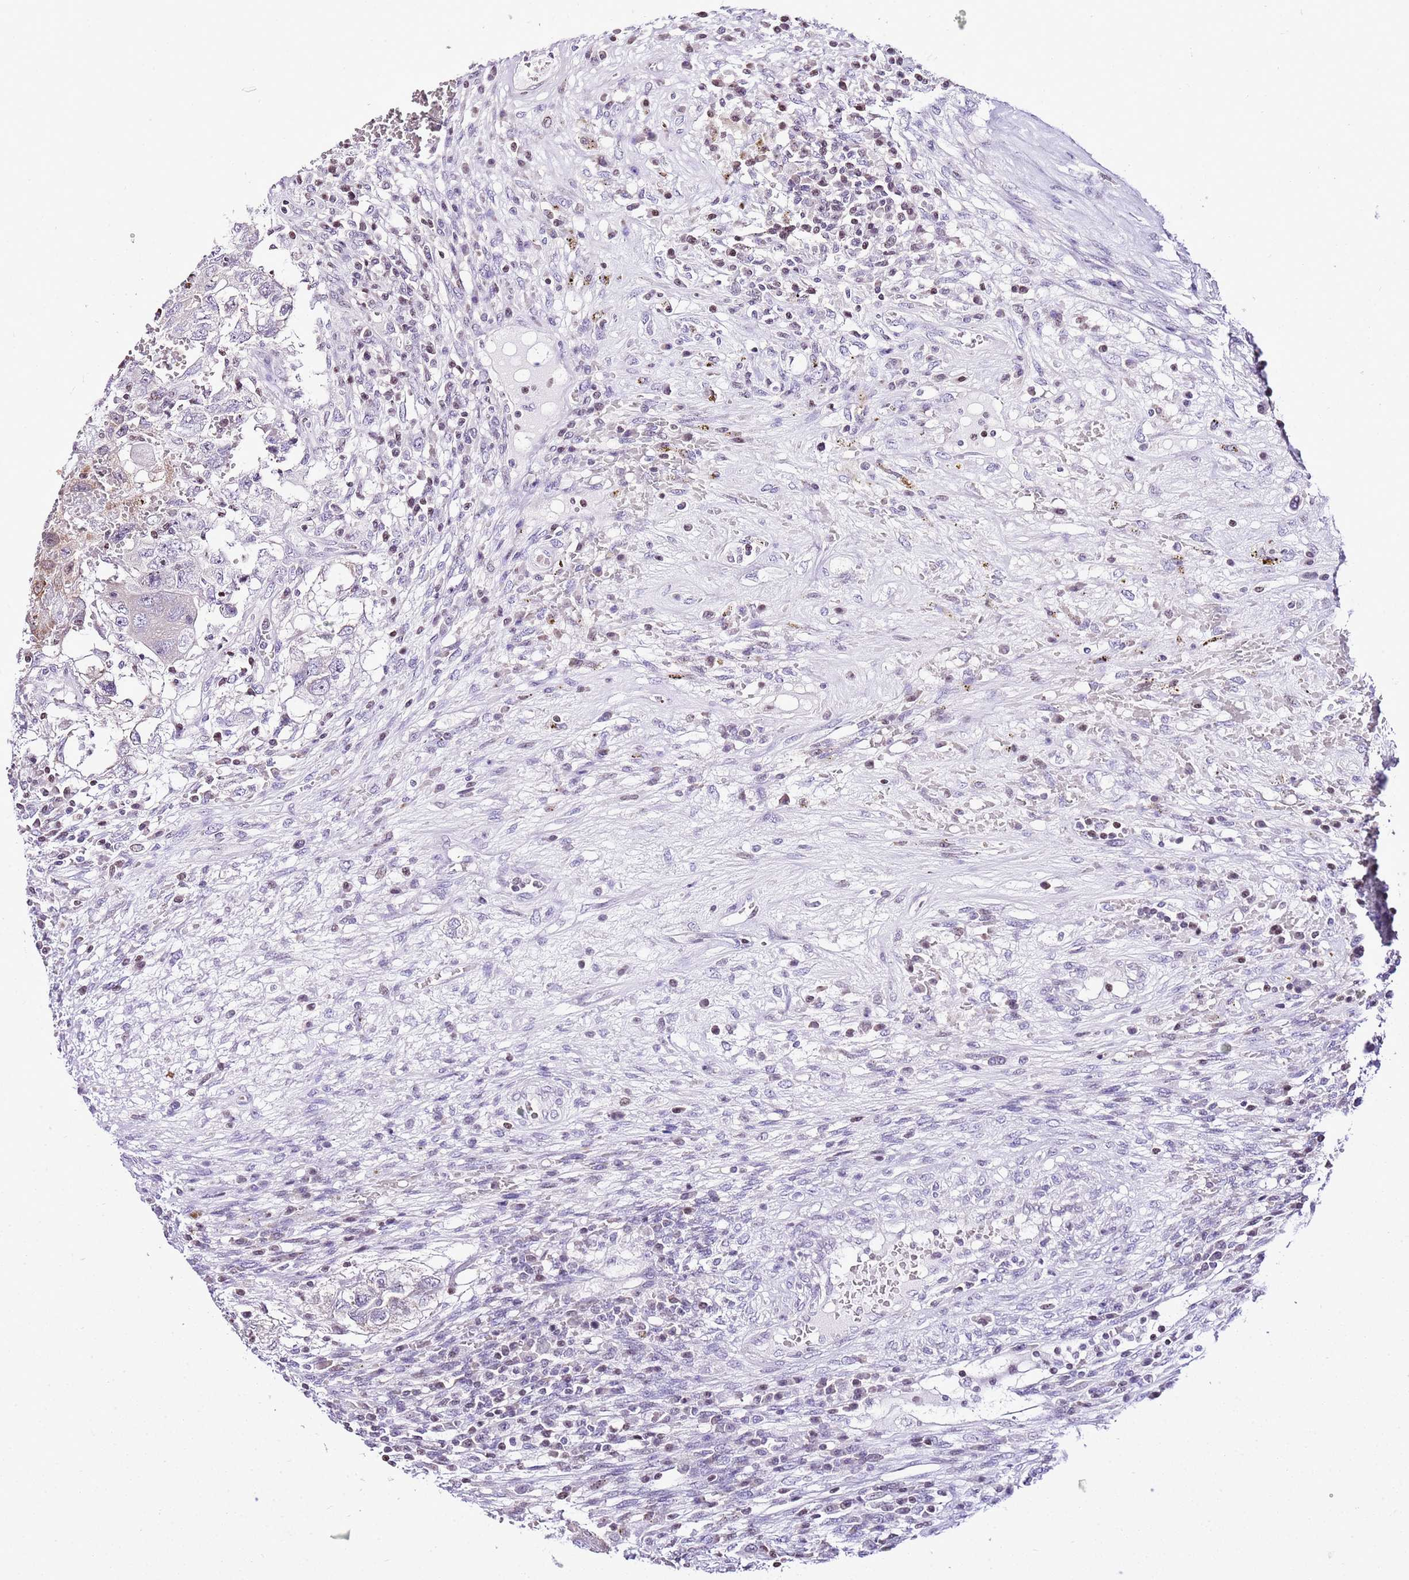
{"staining": {"intensity": "negative", "quantity": "none", "location": "none"}, "tissue": "testis cancer", "cell_type": "Tumor cells", "image_type": "cancer", "snomed": [{"axis": "morphology", "description": "Carcinoma, Embryonal, NOS"}, {"axis": "topography", "description": "Testis"}], "caption": "The immunohistochemistry photomicrograph has no significant positivity in tumor cells of testis cancer tissue.", "gene": "PRR15", "patient": {"sex": "male", "age": 26}}